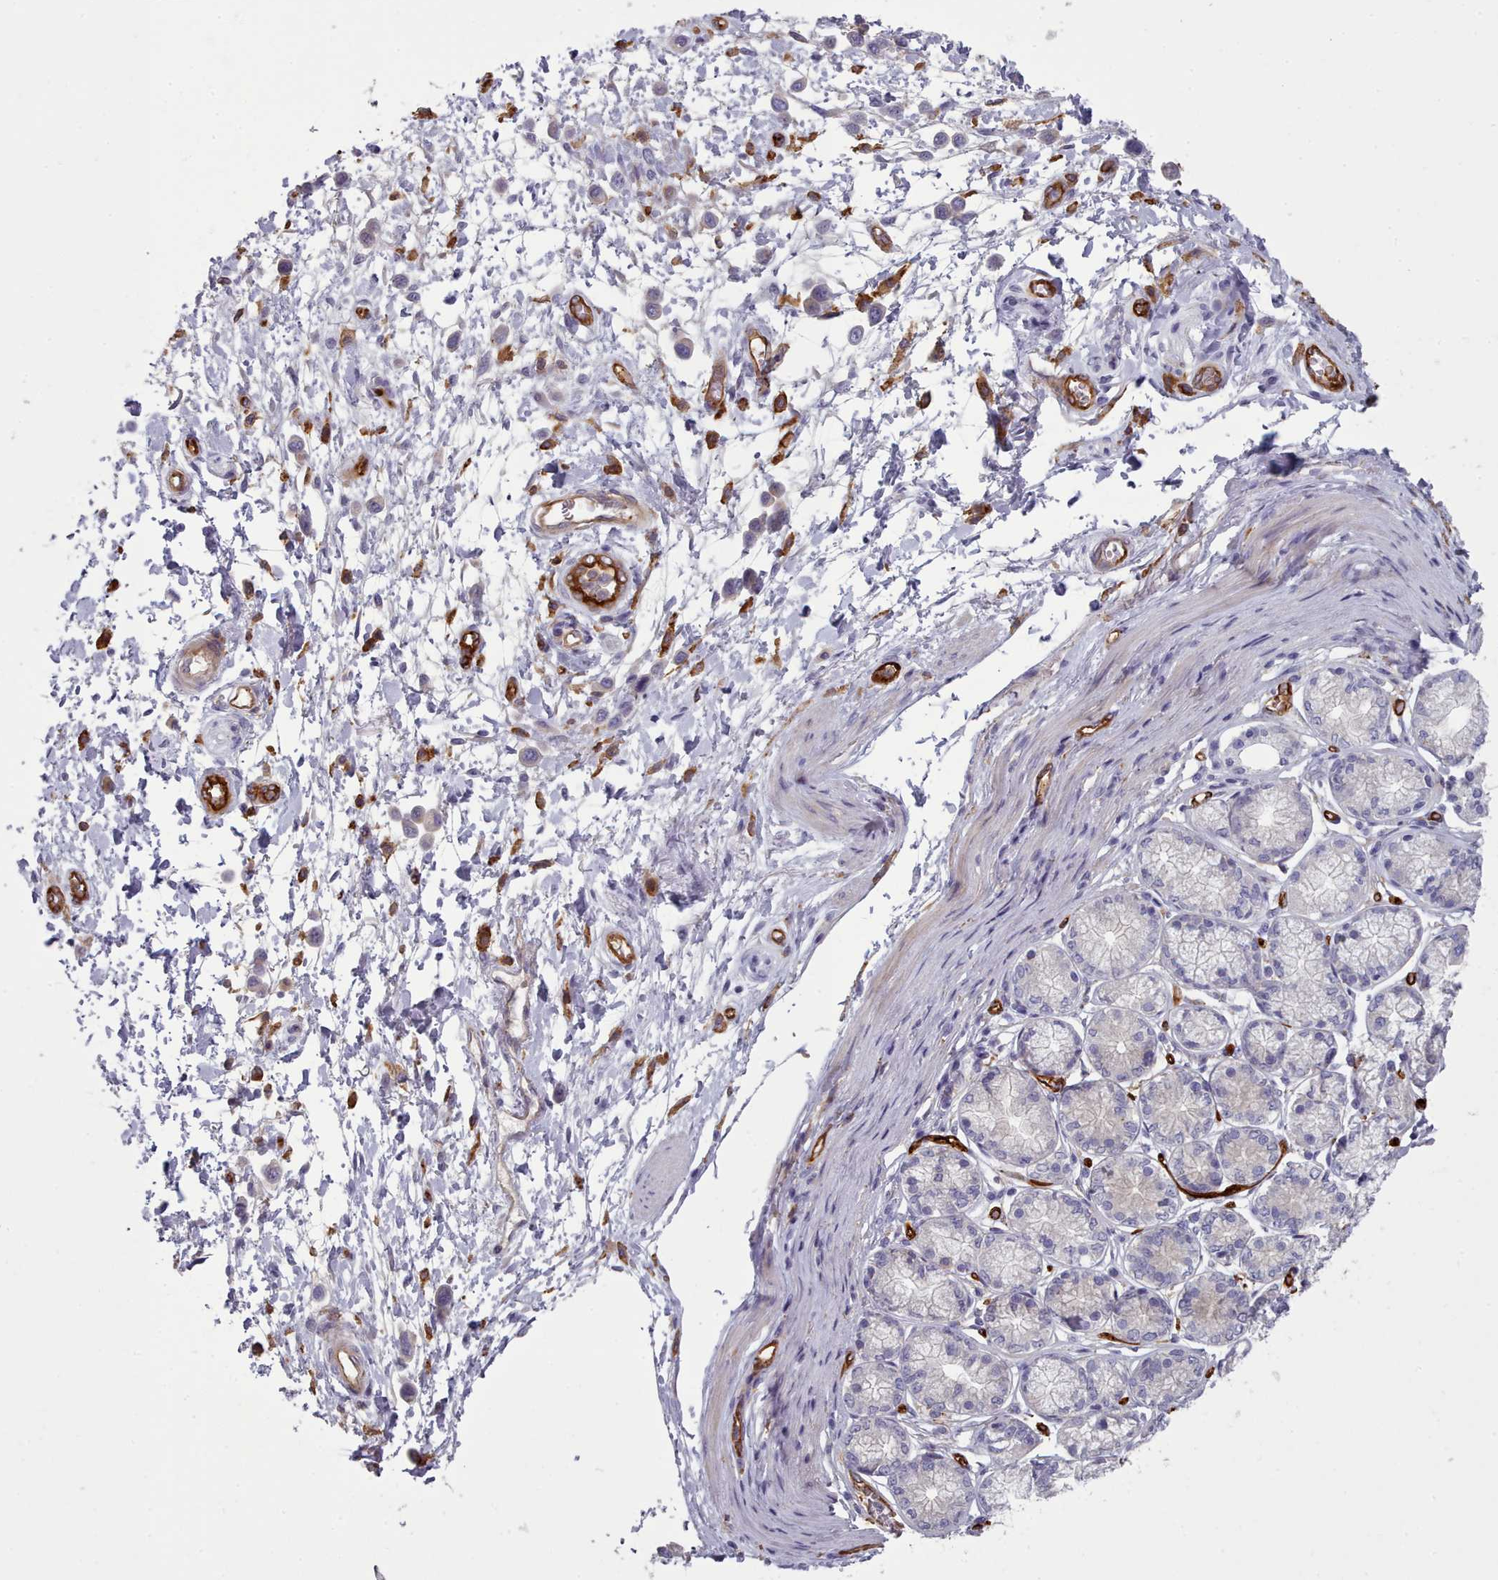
{"staining": {"intensity": "negative", "quantity": "none", "location": "none"}, "tissue": "stomach cancer", "cell_type": "Tumor cells", "image_type": "cancer", "snomed": [{"axis": "morphology", "description": "Adenocarcinoma, NOS"}, {"axis": "topography", "description": "Stomach"}], "caption": "This is an immunohistochemistry image of stomach adenocarcinoma. There is no positivity in tumor cells.", "gene": "CD300LF", "patient": {"sex": "female", "age": 65}}